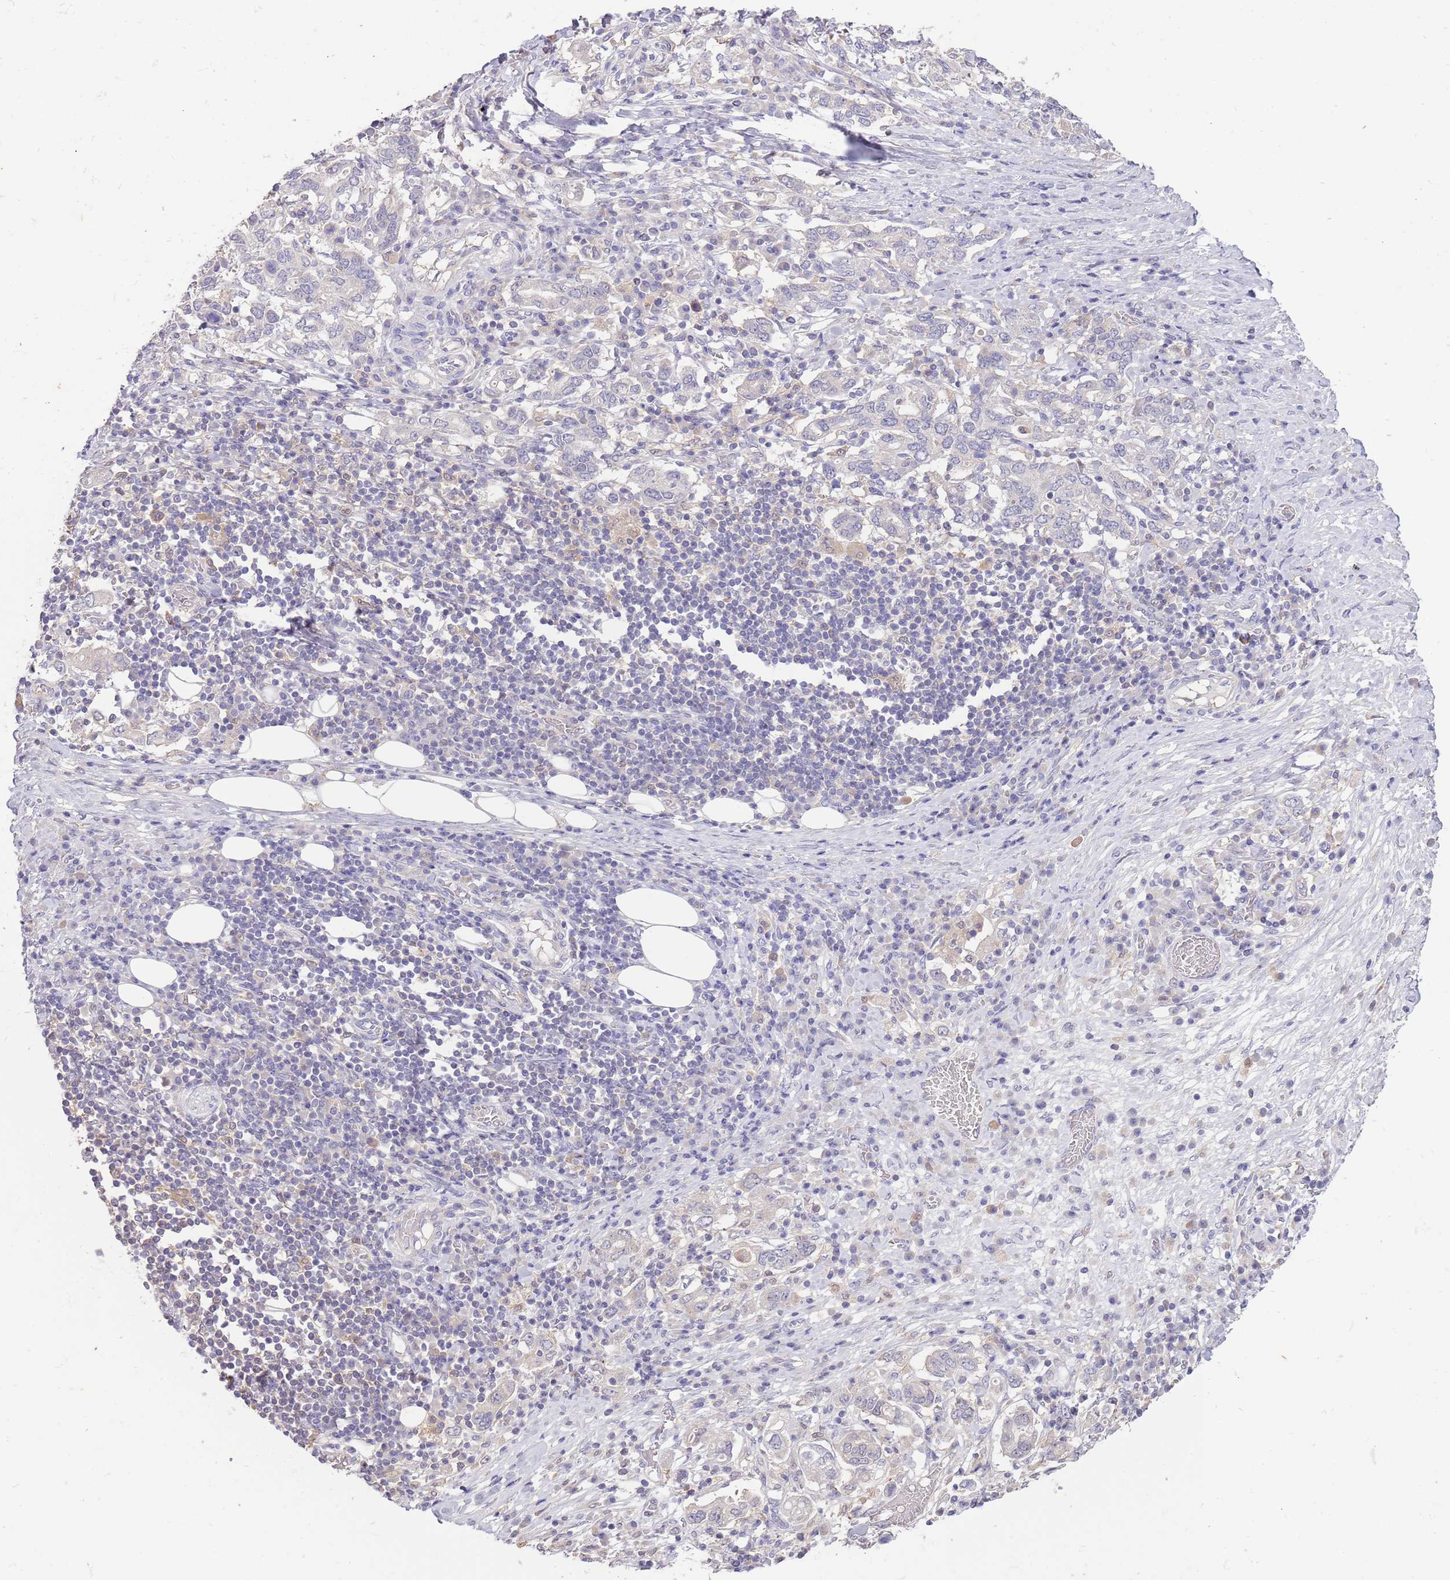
{"staining": {"intensity": "negative", "quantity": "none", "location": "none"}, "tissue": "stomach cancer", "cell_type": "Tumor cells", "image_type": "cancer", "snomed": [{"axis": "morphology", "description": "Adenocarcinoma, NOS"}, {"axis": "topography", "description": "Stomach, upper"}, {"axis": "topography", "description": "Stomach"}], "caption": "Tumor cells are negative for brown protein staining in stomach cancer.", "gene": "AP5S1", "patient": {"sex": "male", "age": 62}}